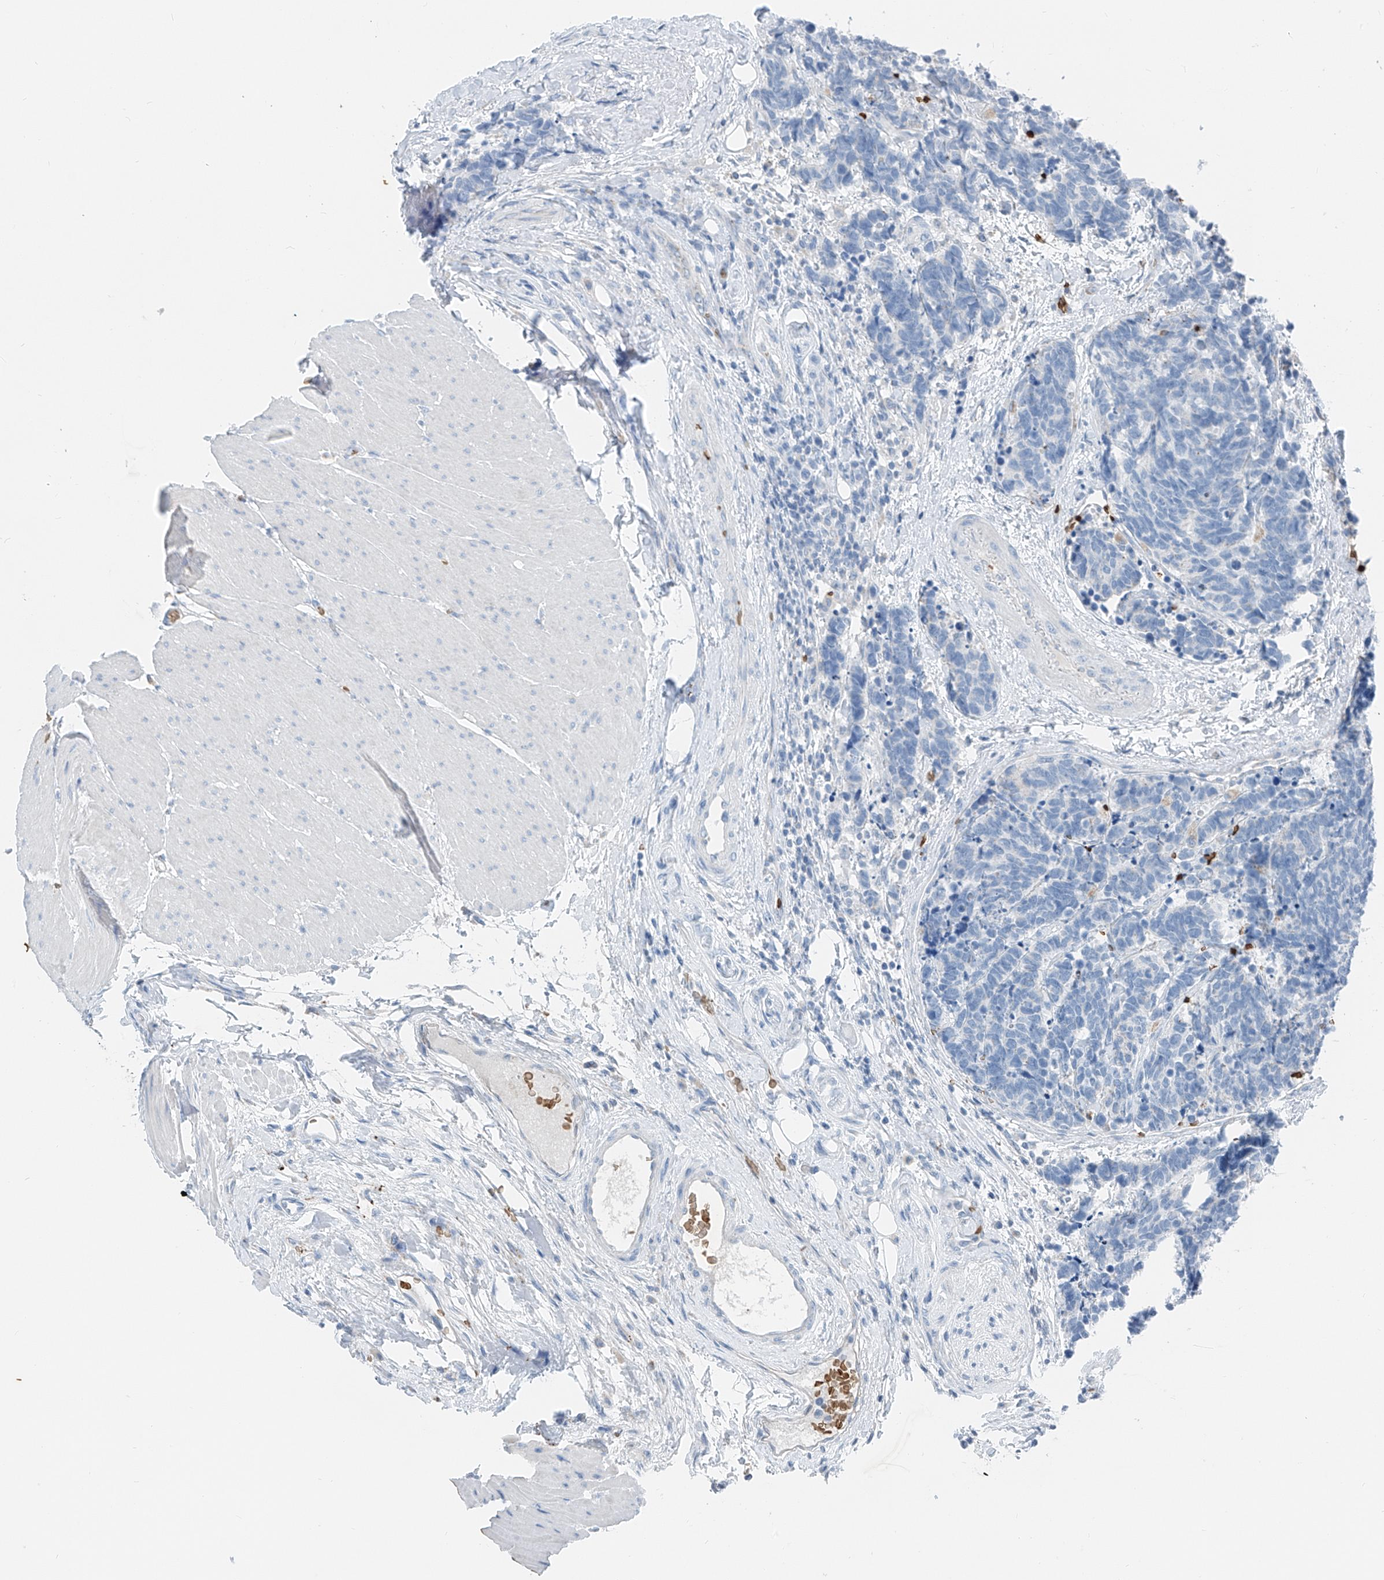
{"staining": {"intensity": "negative", "quantity": "none", "location": "none"}, "tissue": "carcinoid", "cell_type": "Tumor cells", "image_type": "cancer", "snomed": [{"axis": "morphology", "description": "Carcinoma, NOS"}, {"axis": "morphology", "description": "Carcinoid, malignant, NOS"}, {"axis": "topography", "description": "Urinary bladder"}], "caption": "Tumor cells show no significant protein positivity in carcinoid.", "gene": "PRSS23", "patient": {"sex": "male", "age": 57}}